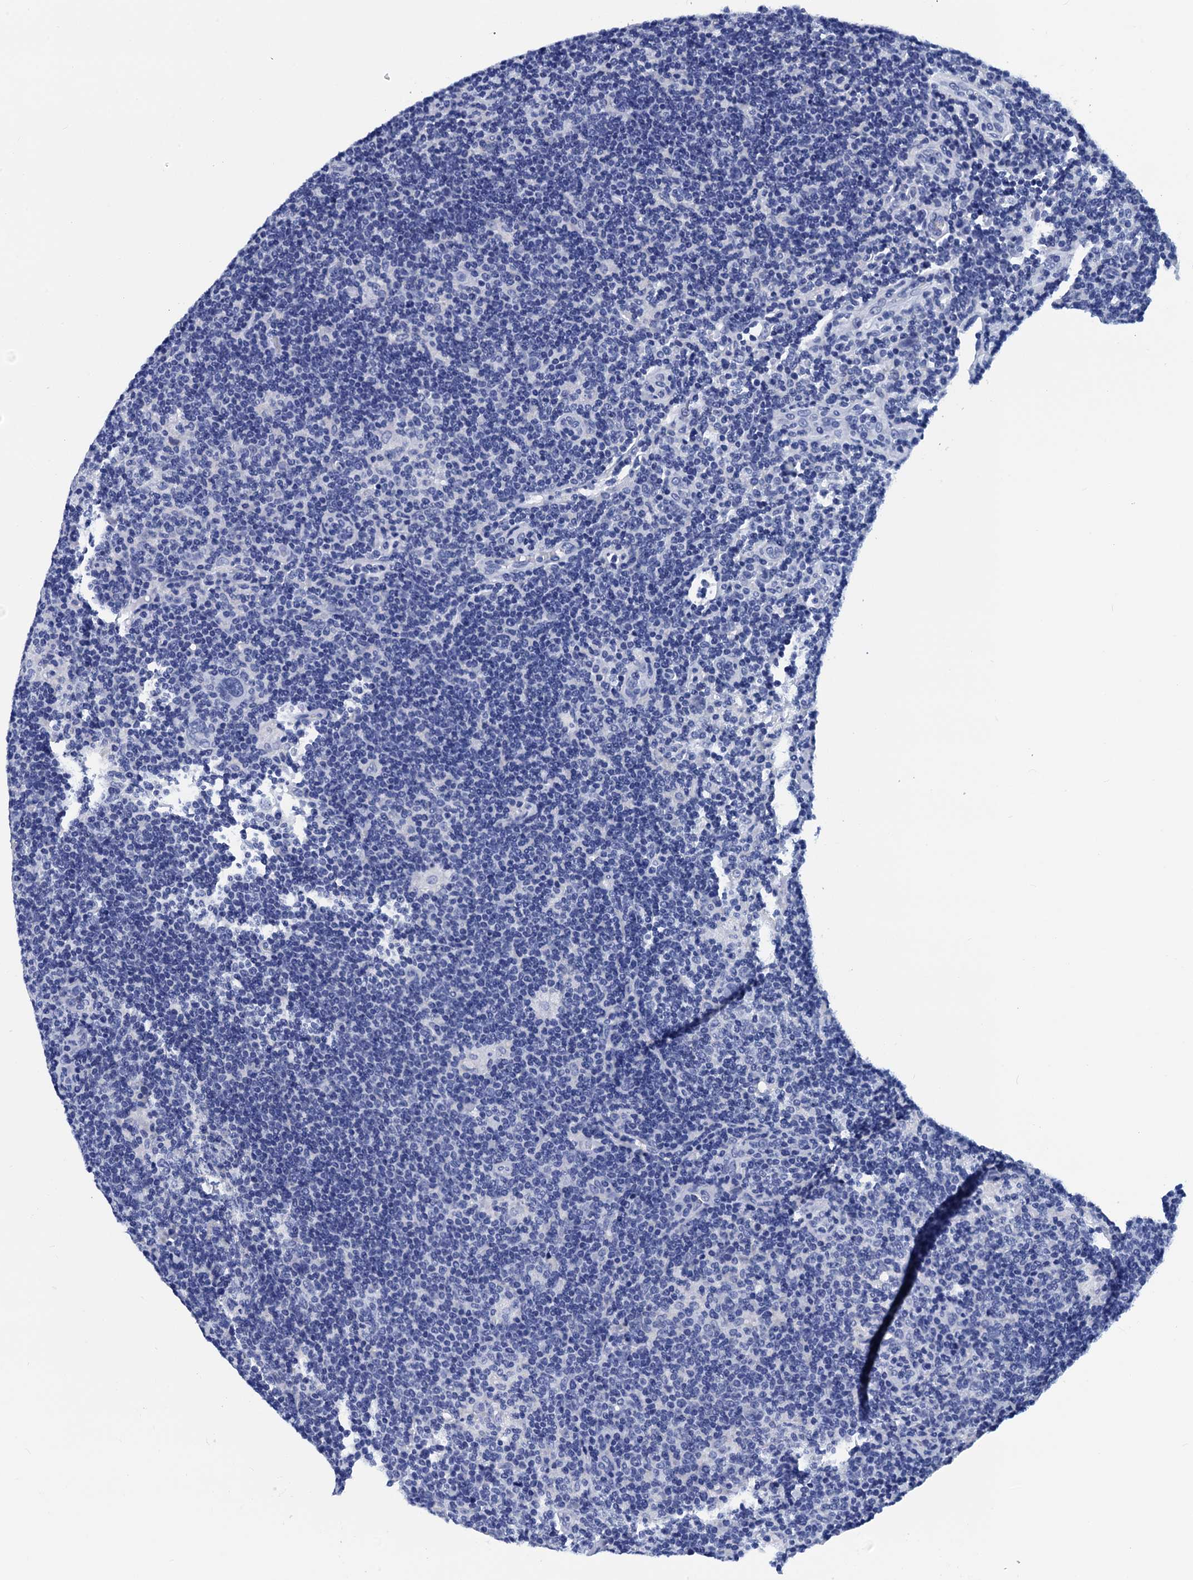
{"staining": {"intensity": "negative", "quantity": "none", "location": "none"}, "tissue": "lymphoma", "cell_type": "Tumor cells", "image_type": "cancer", "snomed": [{"axis": "morphology", "description": "Hodgkin's disease, NOS"}, {"axis": "topography", "description": "Lymph node"}], "caption": "Immunohistochemistry (IHC) of lymphoma reveals no staining in tumor cells. The staining is performed using DAB brown chromogen with nuclei counter-stained in using hematoxylin.", "gene": "MYBPC3", "patient": {"sex": "female", "age": 57}}